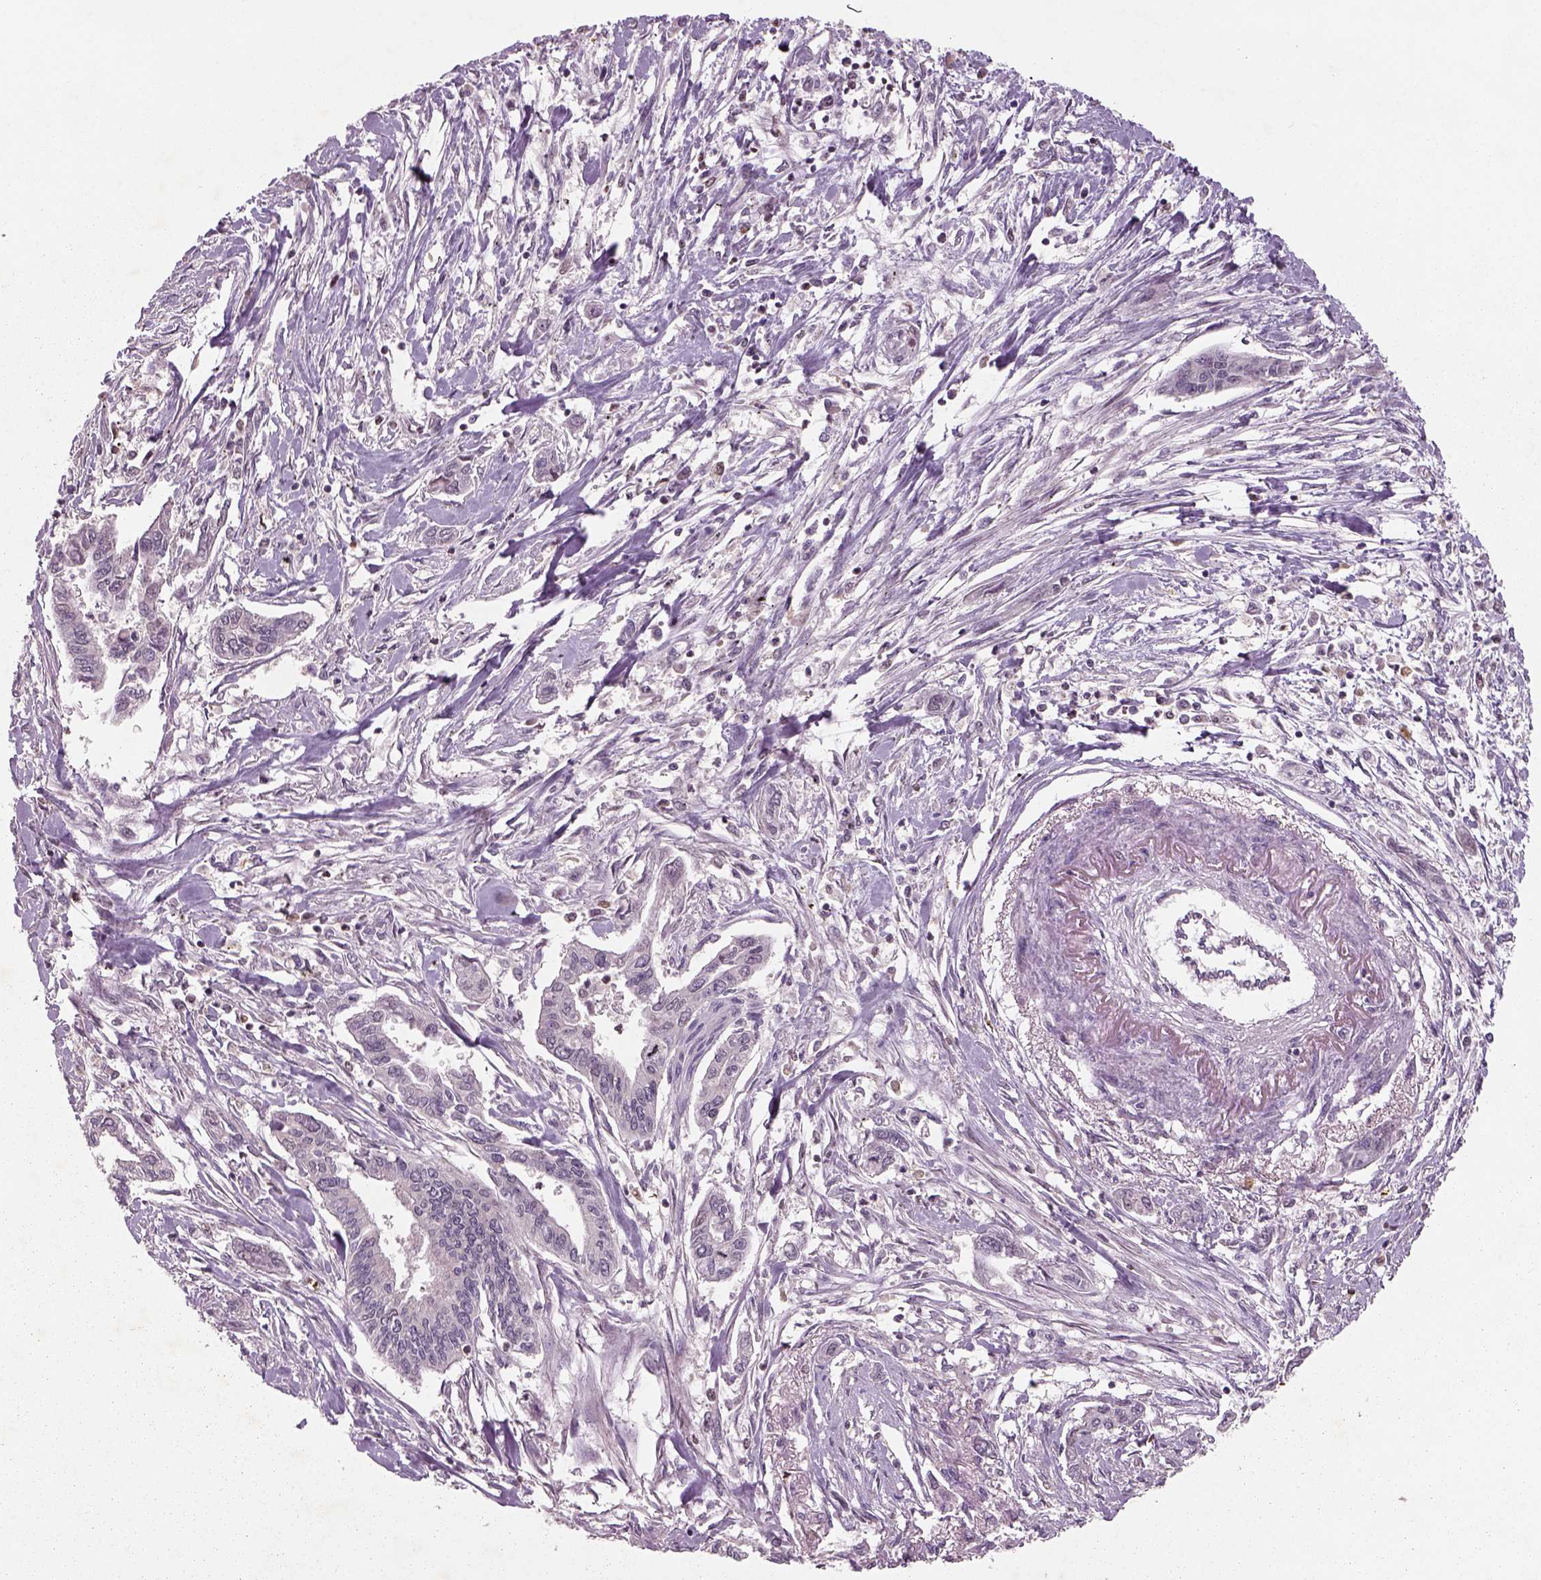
{"staining": {"intensity": "negative", "quantity": "none", "location": "none"}, "tissue": "pancreatic cancer", "cell_type": "Tumor cells", "image_type": "cancer", "snomed": [{"axis": "morphology", "description": "Adenocarcinoma, NOS"}, {"axis": "topography", "description": "Pancreas"}], "caption": "The image exhibits no significant expression in tumor cells of pancreatic adenocarcinoma.", "gene": "GDNF", "patient": {"sex": "male", "age": 60}}